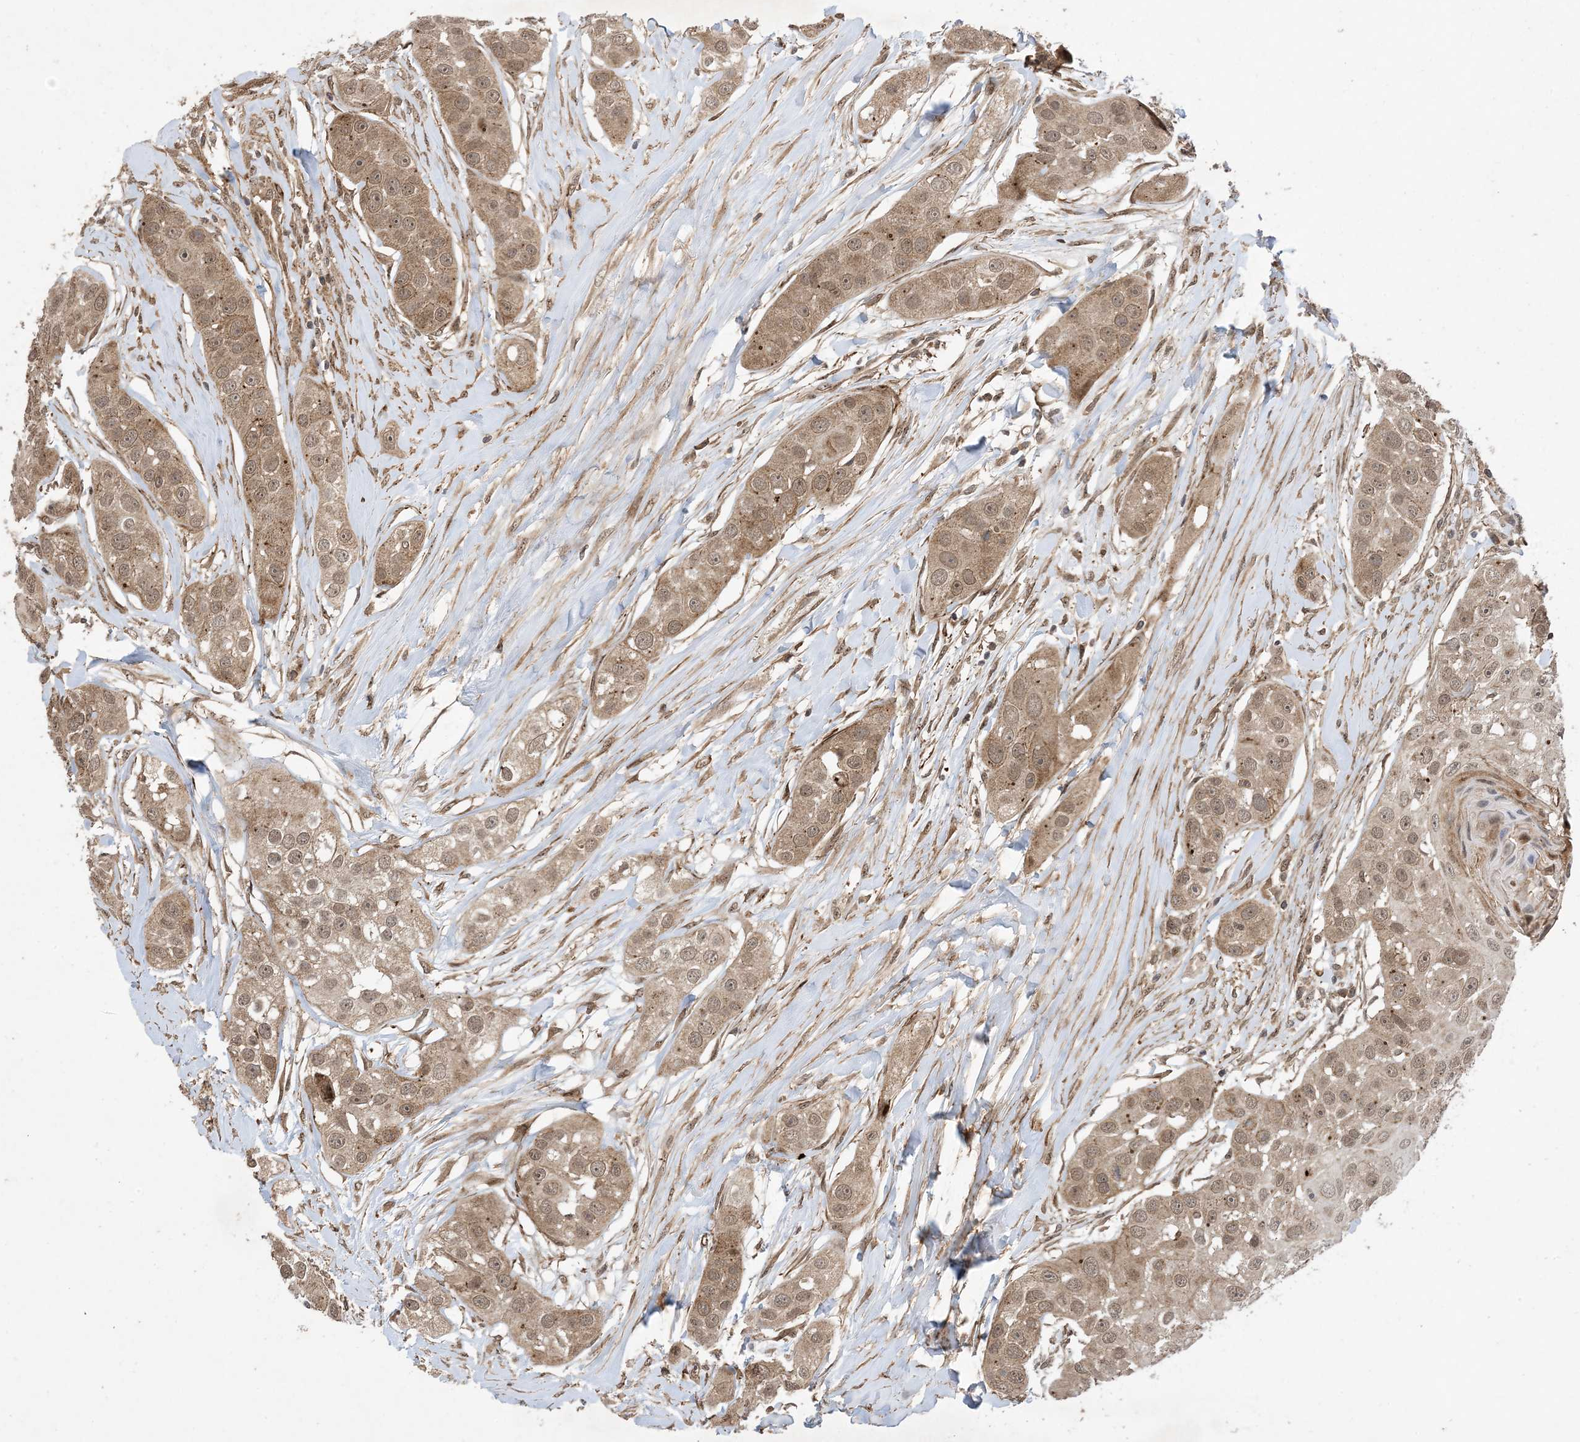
{"staining": {"intensity": "moderate", "quantity": ">75%", "location": "cytoplasmic/membranous,nuclear"}, "tissue": "head and neck cancer", "cell_type": "Tumor cells", "image_type": "cancer", "snomed": [{"axis": "morphology", "description": "Normal tissue, NOS"}, {"axis": "morphology", "description": "Squamous cell carcinoma, NOS"}, {"axis": "topography", "description": "Skeletal muscle"}, {"axis": "topography", "description": "Head-Neck"}], "caption": "Protein staining by IHC exhibits moderate cytoplasmic/membranous and nuclear expression in about >75% of tumor cells in squamous cell carcinoma (head and neck).", "gene": "ZNF511", "patient": {"sex": "male", "age": 51}}